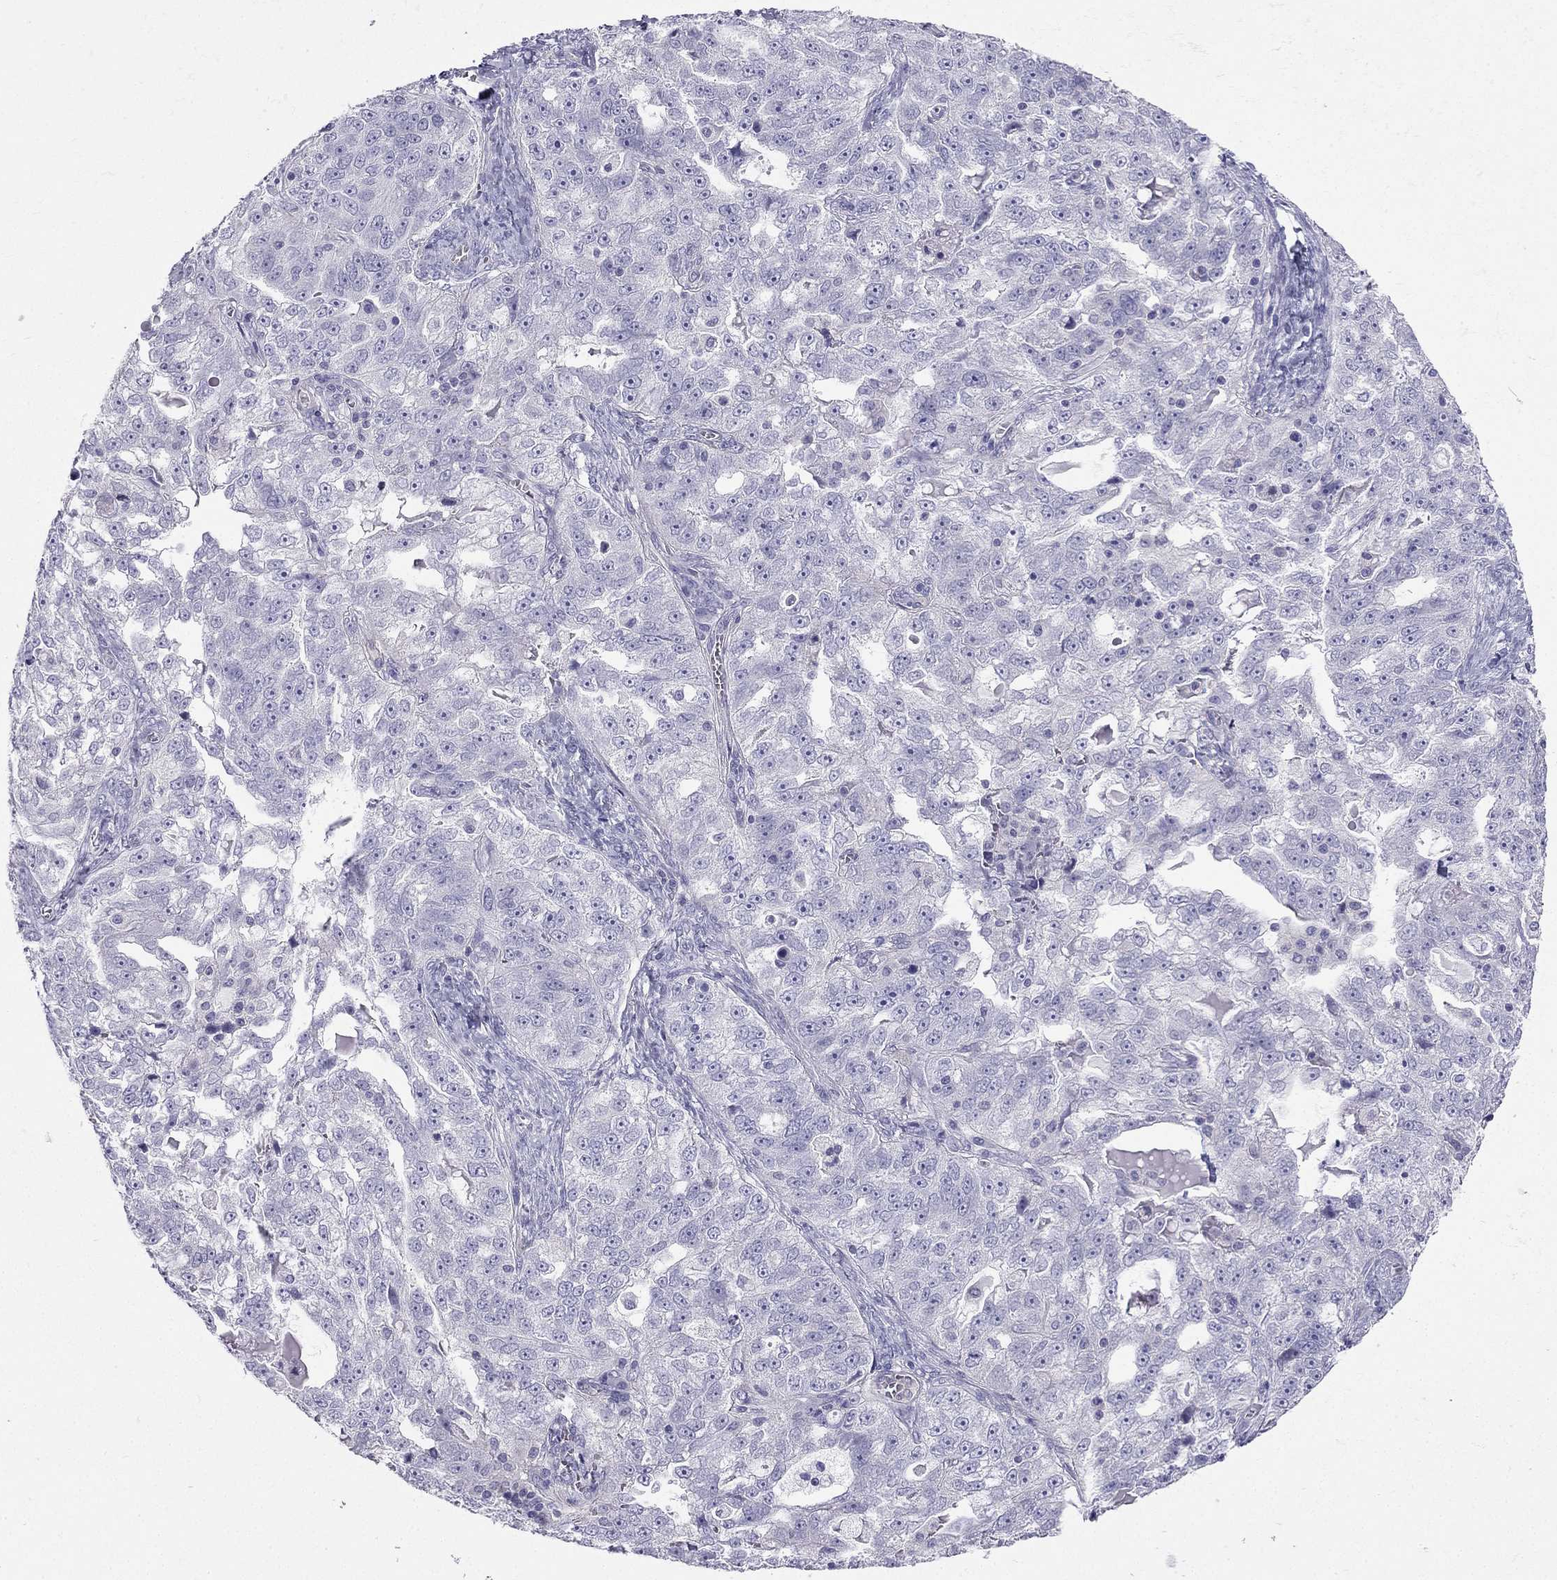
{"staining": {"intensity": "negative", "quantity": "none", "location": "none"}, "tissue": "ovarian cancer", "cell_type": "Tumor cells", "image_type": "cancer", "snomed": [{"axis": "morphology", "description": "Cystadenocarcinoma, serous, NOS"}, {"axis": "topography", "description": "Ovary"}], "caption": "DAB (3,3'-diaminobenzidine) immunohistochemical staining of human ovarian cancer reveals no significant staining in tumor cells.", "gene": "GJA8", "patient": {"sex": "female", "age": 51}}